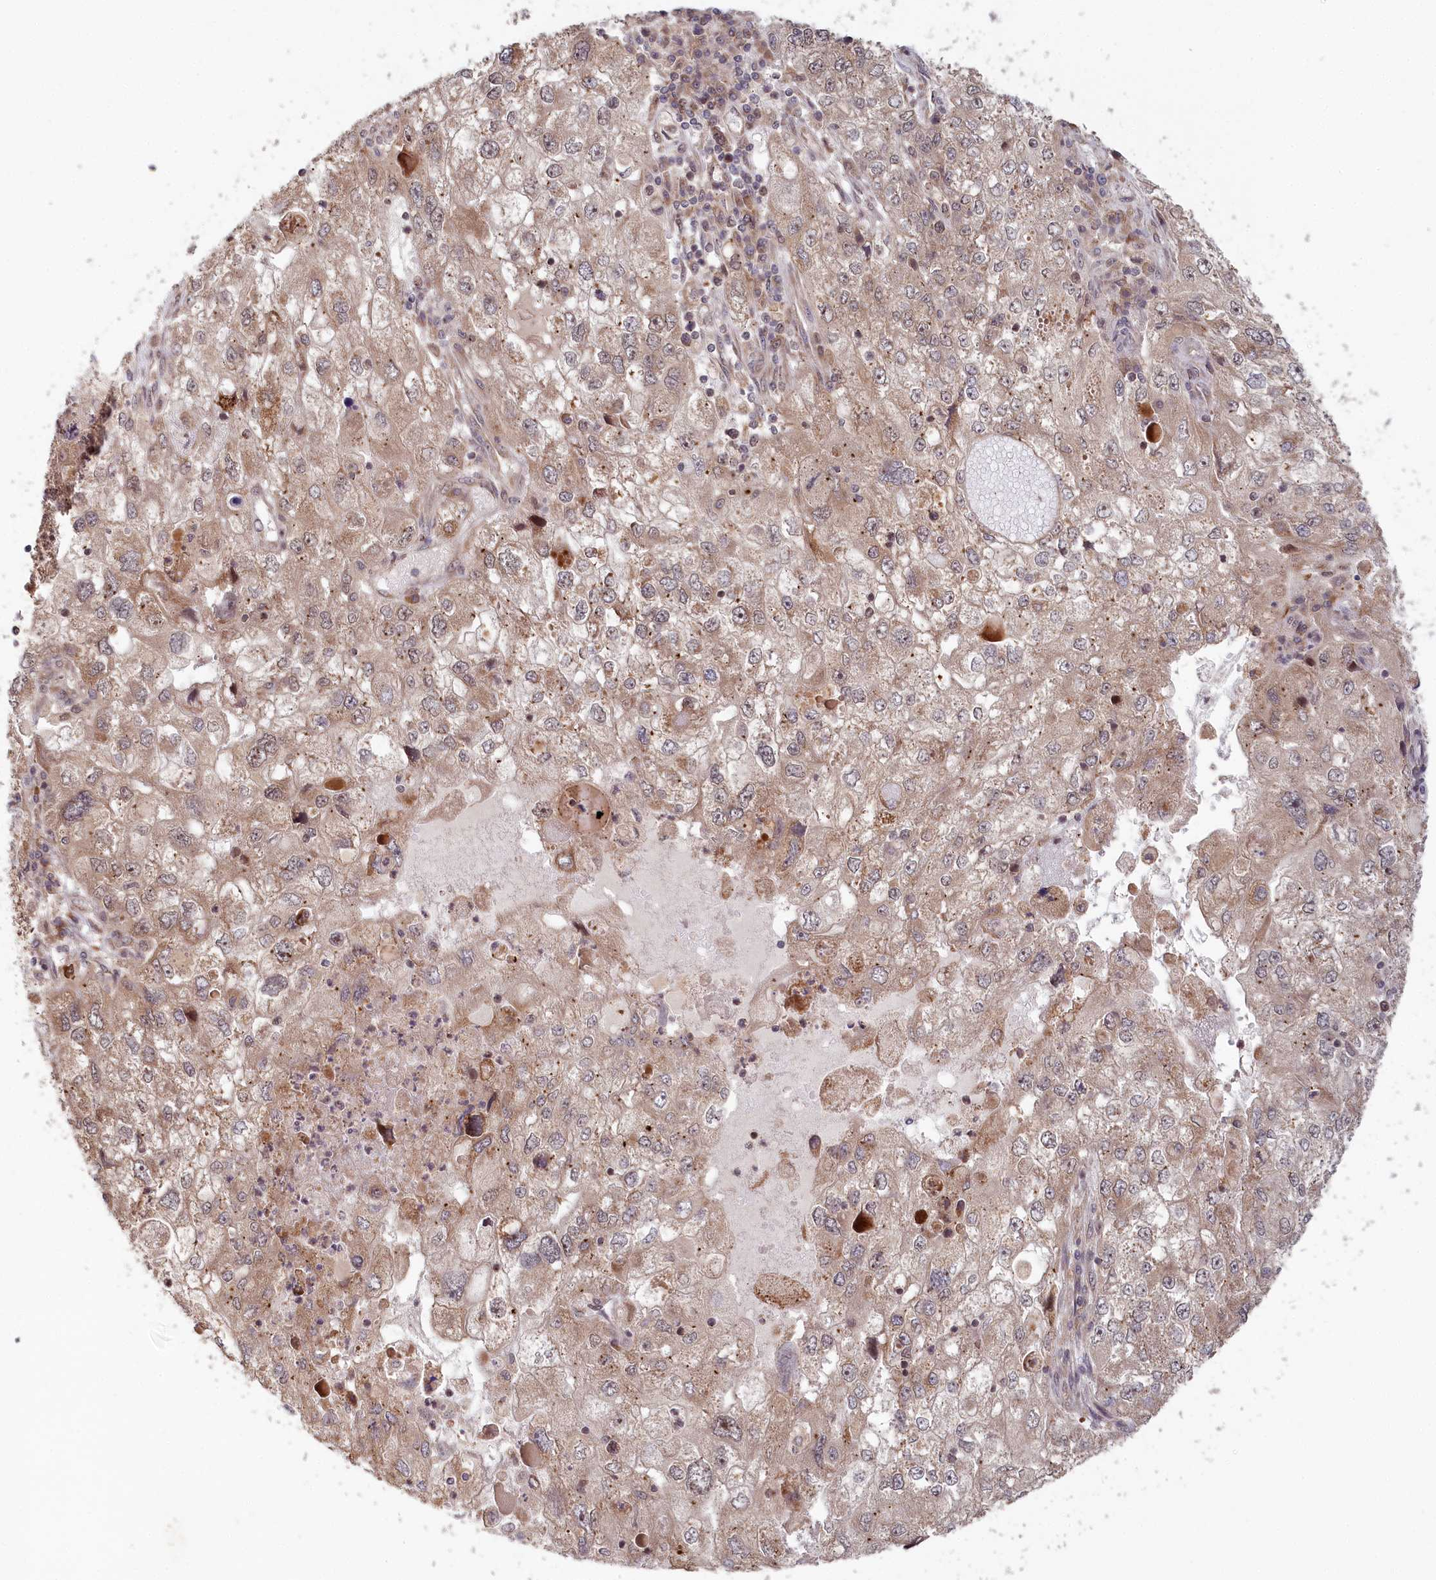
{"staining": {"intensity": "weak", "quantity": "25%-75%", "location": "cytoplasmic/membranous,nuclear"}, "tissue": "endometrial cancer", "cell_type": "Tumor cells", "image_type": "cancer", "snomed": [{"axis": "morphology", "description": "Adenocarcinoma, NOS"}, {"axis": "topography", "description": "Endometrium"}], "caption": "Tumor cells demonstrate low levels of weak cytoplasmic/membranous and nuclear positivity in approximately 25%-75% of cells in endometrial cancer (adenocarcinoma). (brown staining indicates protein expression, while blue staining denotes nuclei).", "gene": "WAPL", "patient": {"sex": "female", "age": 49}}